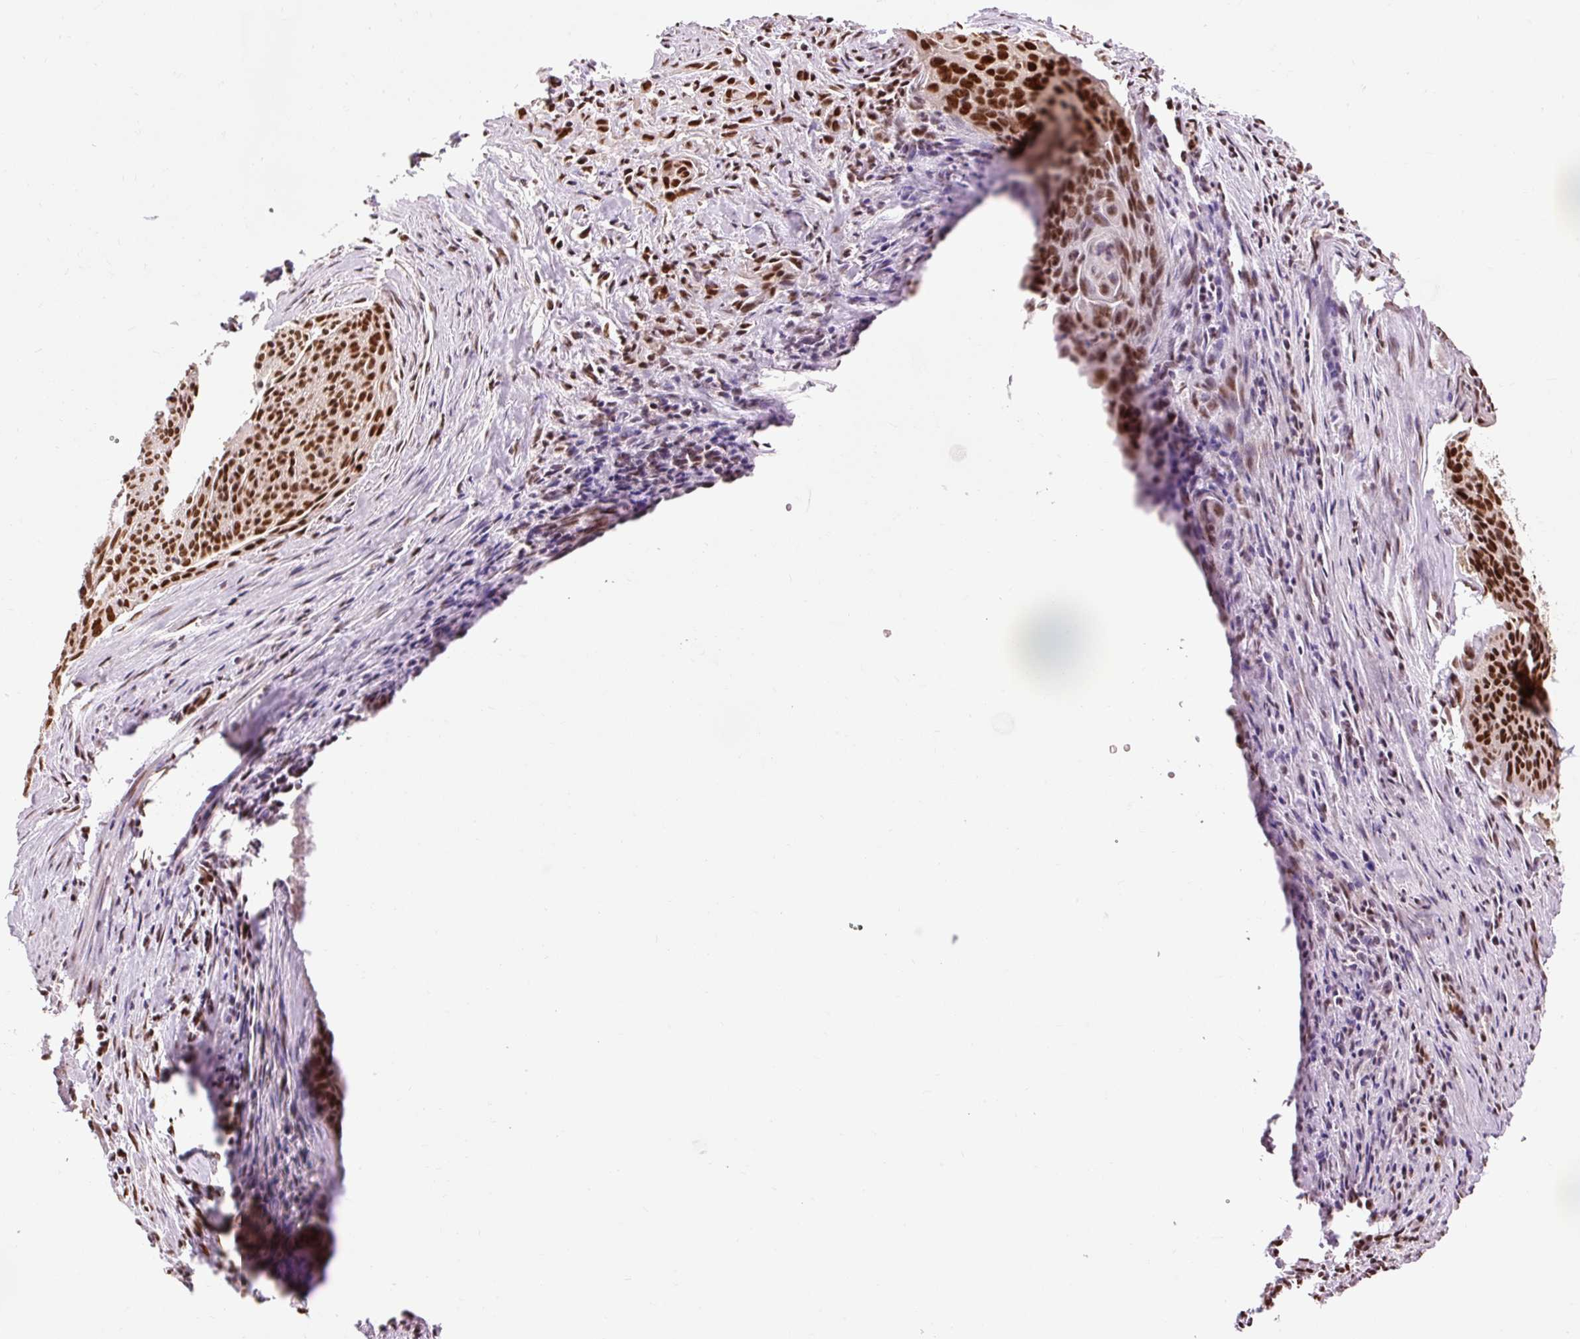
{"staining": {"intensity": "strong", "quantity": ">75%", "location": "nuclear"}, "tissue": "cervical cancer", "cell_type": "Tumor cells", "image_type": "cancer", "snomed": [{"axis": "morphology", "description": "Squamous cell carcinoma, NOS"}, {"axis": "topography", "description": "Cervix"}], "caption": "Tumor cells demonstrate high levels of strong nuclear staining in approximately >75% of cells in human squamous cell carcinoma (cervical).", "gene": "ZBTB44", "patient": {"sex": "female", "age": 55}}